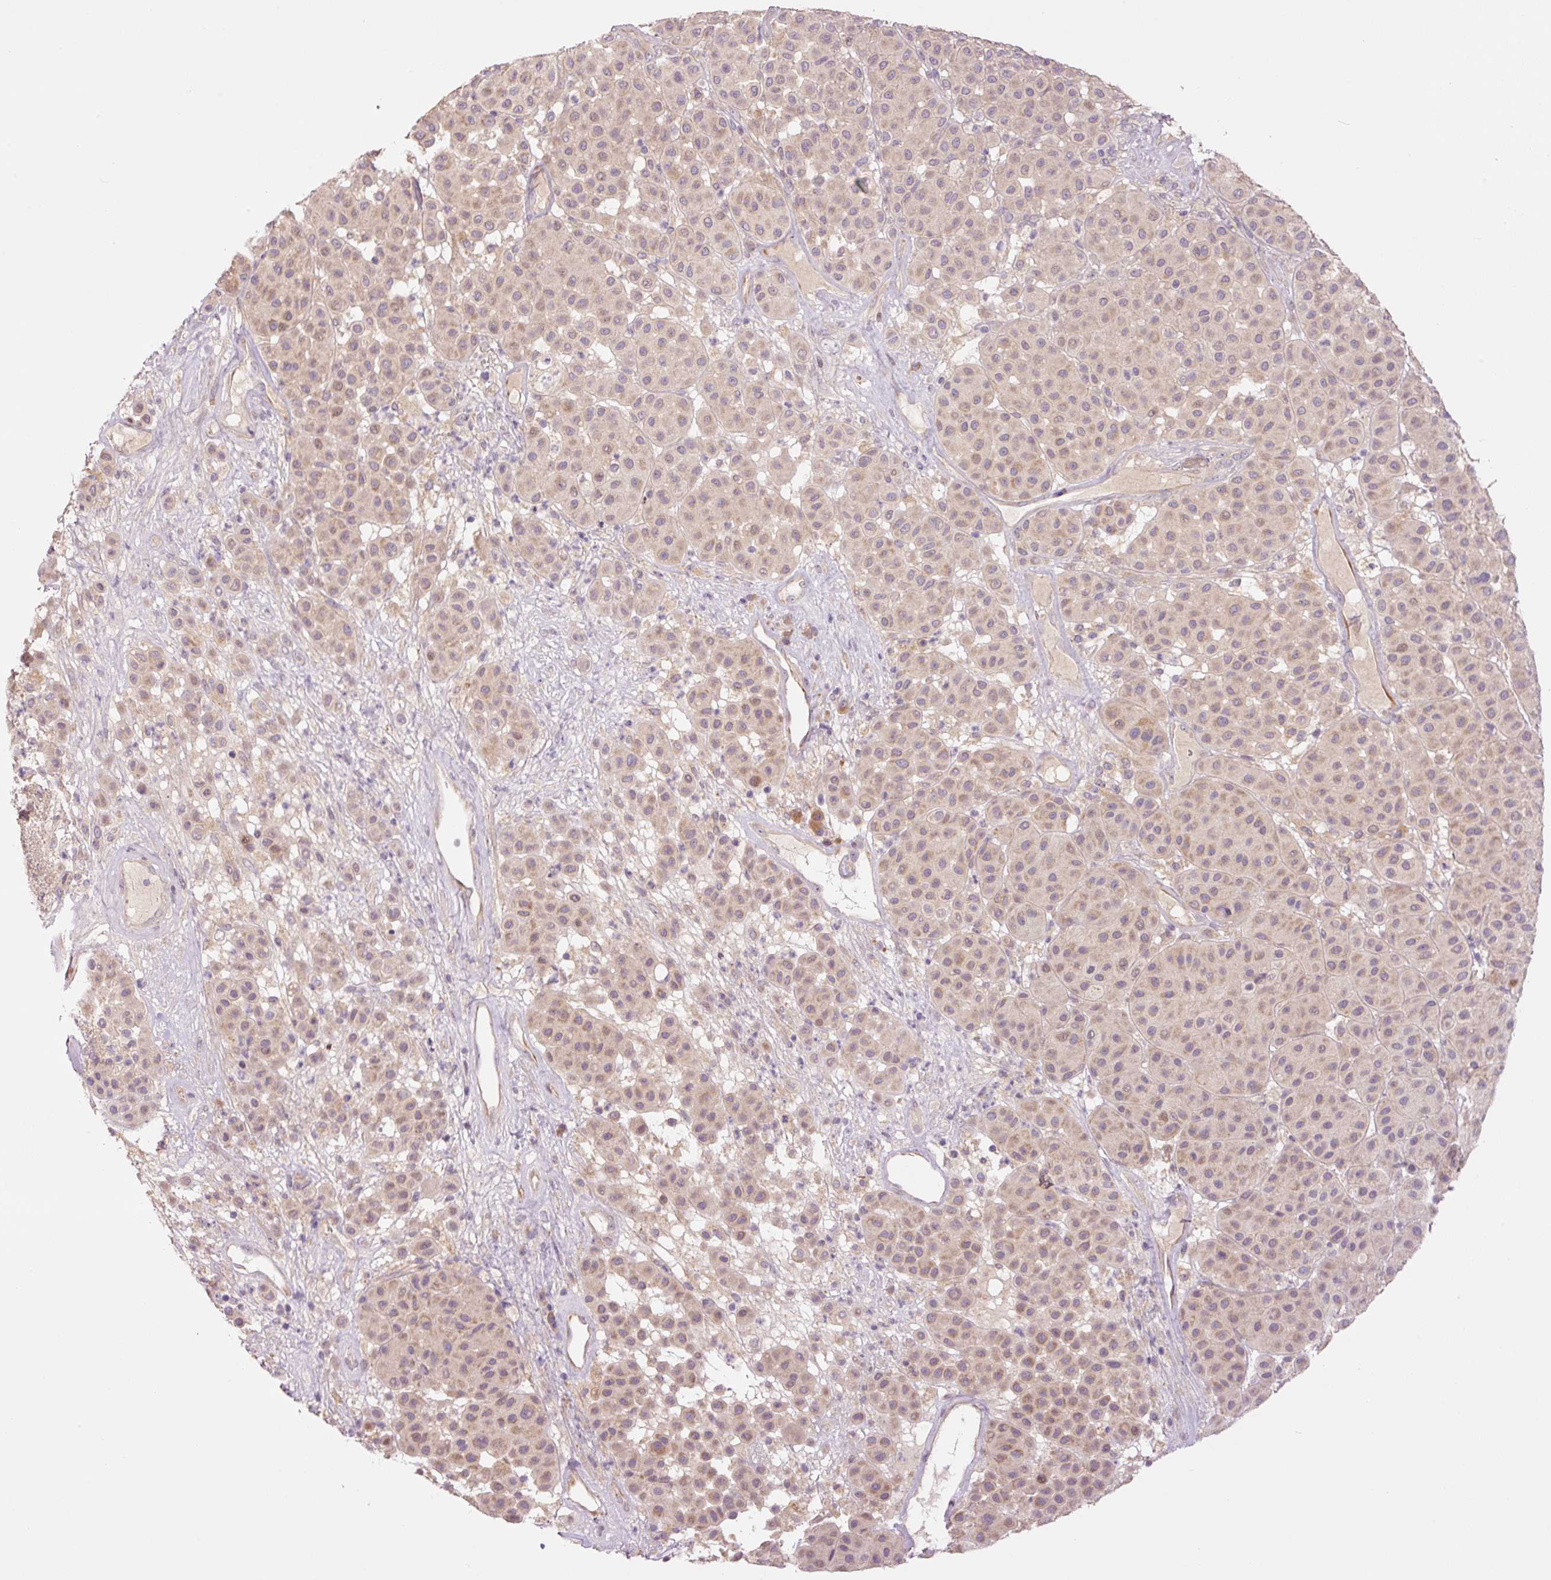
{"staining": {"intensity": "weak", "quantity": "25%-75%", "location": "cytoplasmic/membranous,nuclear"}, "tissue": "melanoma", "cell_type": "Tumor cells", "image_type": "cancer", "snomed": [{"axis": "morphology", "description": "Malignant melanoma, Metastatic site"}, {"axis": "topography", "description": "Smooth muscle"}], "caption": "This is a photomicrograph of immunohistochemistry (IHC) staining of malignant melanoma (metastatic site), which shows weak expression in the cytoplasmic/membranous and nuclear of tumor cells.", "gene": "SLC29A3", "patient": {"sex": "male", "age": 41}}